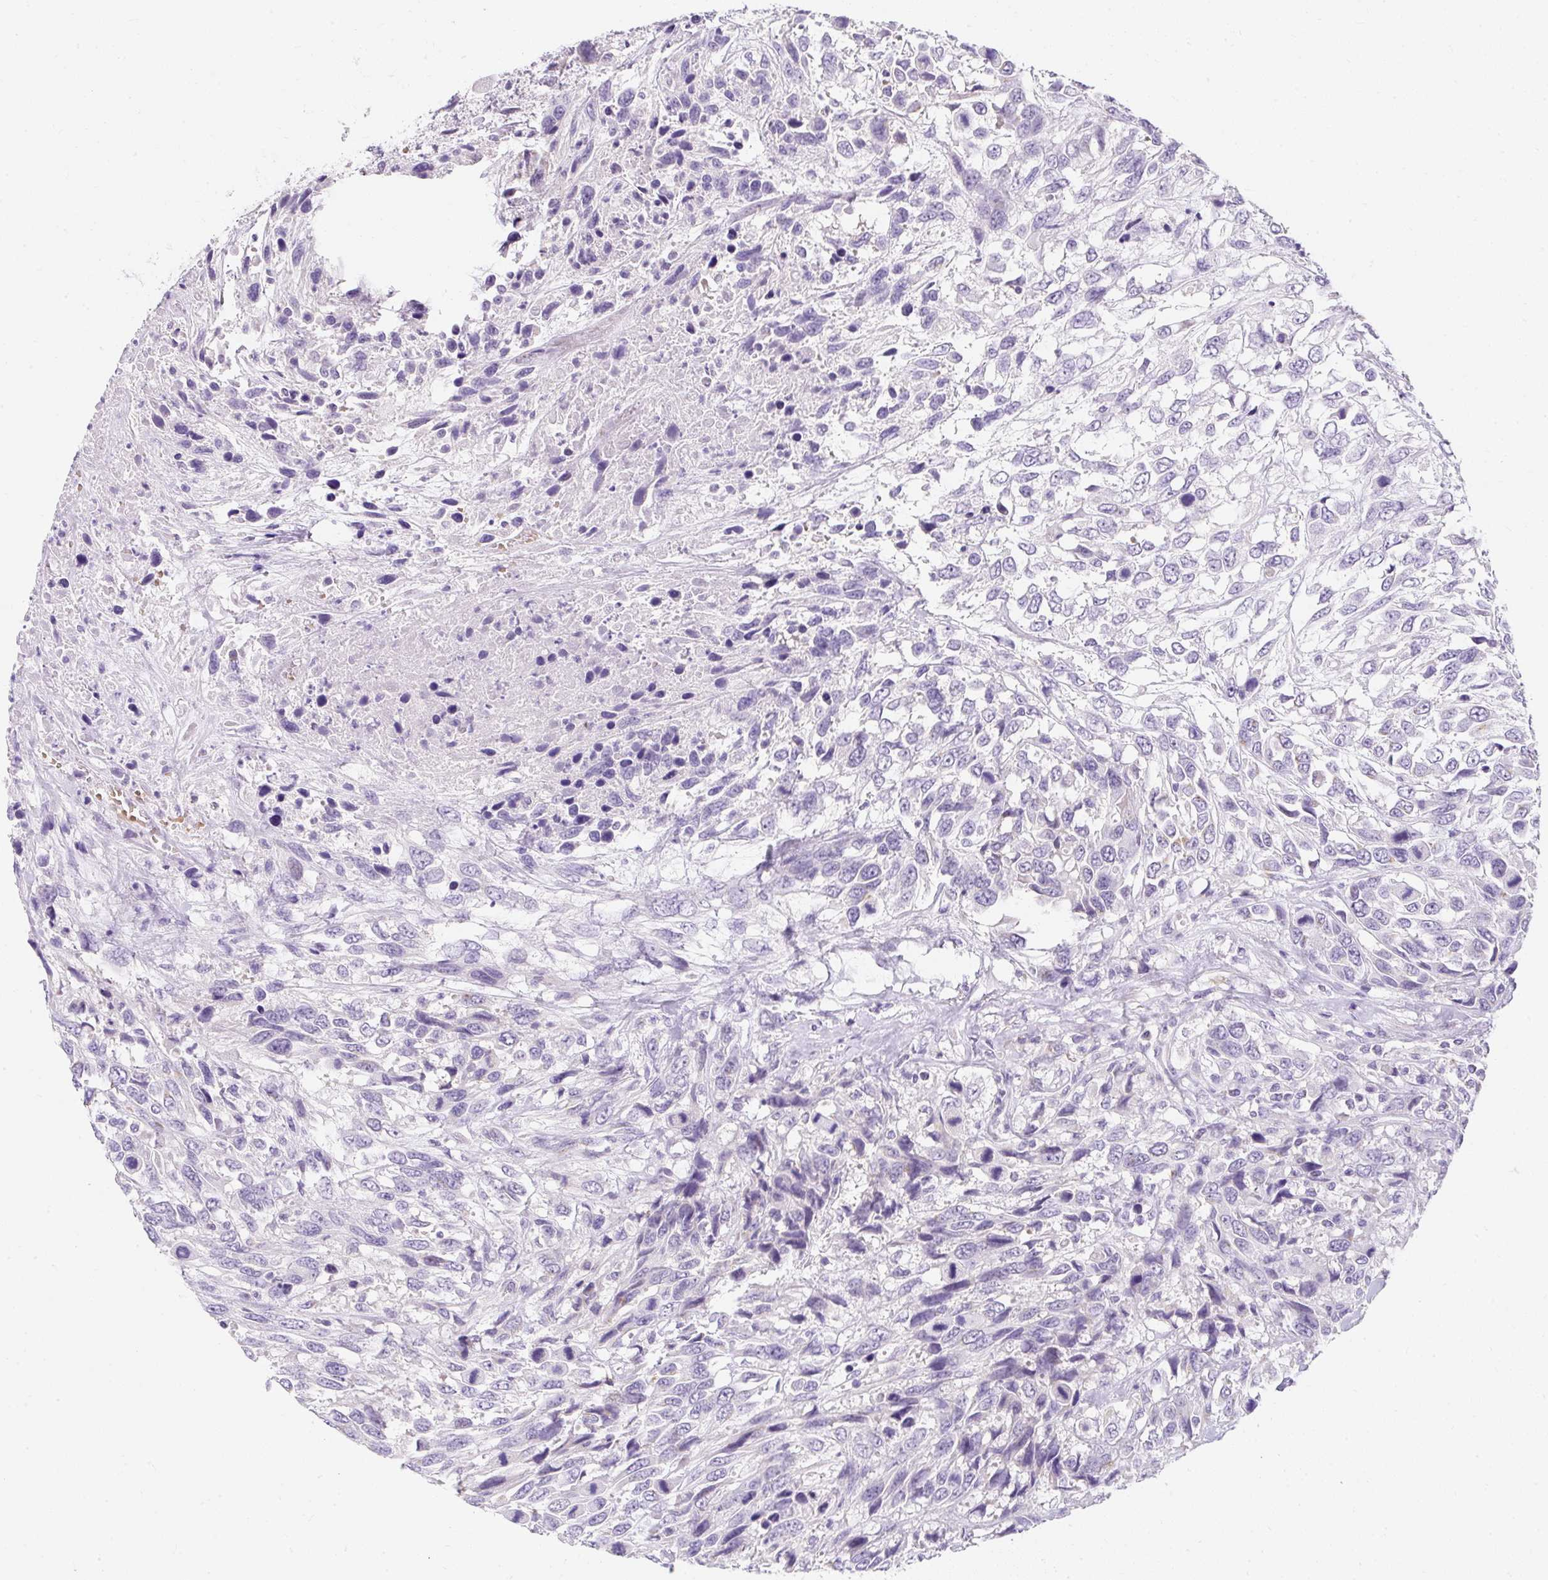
{"staining": {"intensity": "negative", "quantity": "none", "location": "none"}, "tissue": "urothelial cancer", "cell_type": "Tumor cells", "image_type": "cancer", "snomed": [{"axis": "morphology", "description": "Urothelial carcinoma, High grade"}, {"axis": "topography", "description": "Urinary bladder"}], "caption": "Tumor cells show no significant protein staining in urothelial cancer.", "gene": "DTX4", "patient": {"sex": "female", "age": 70}}